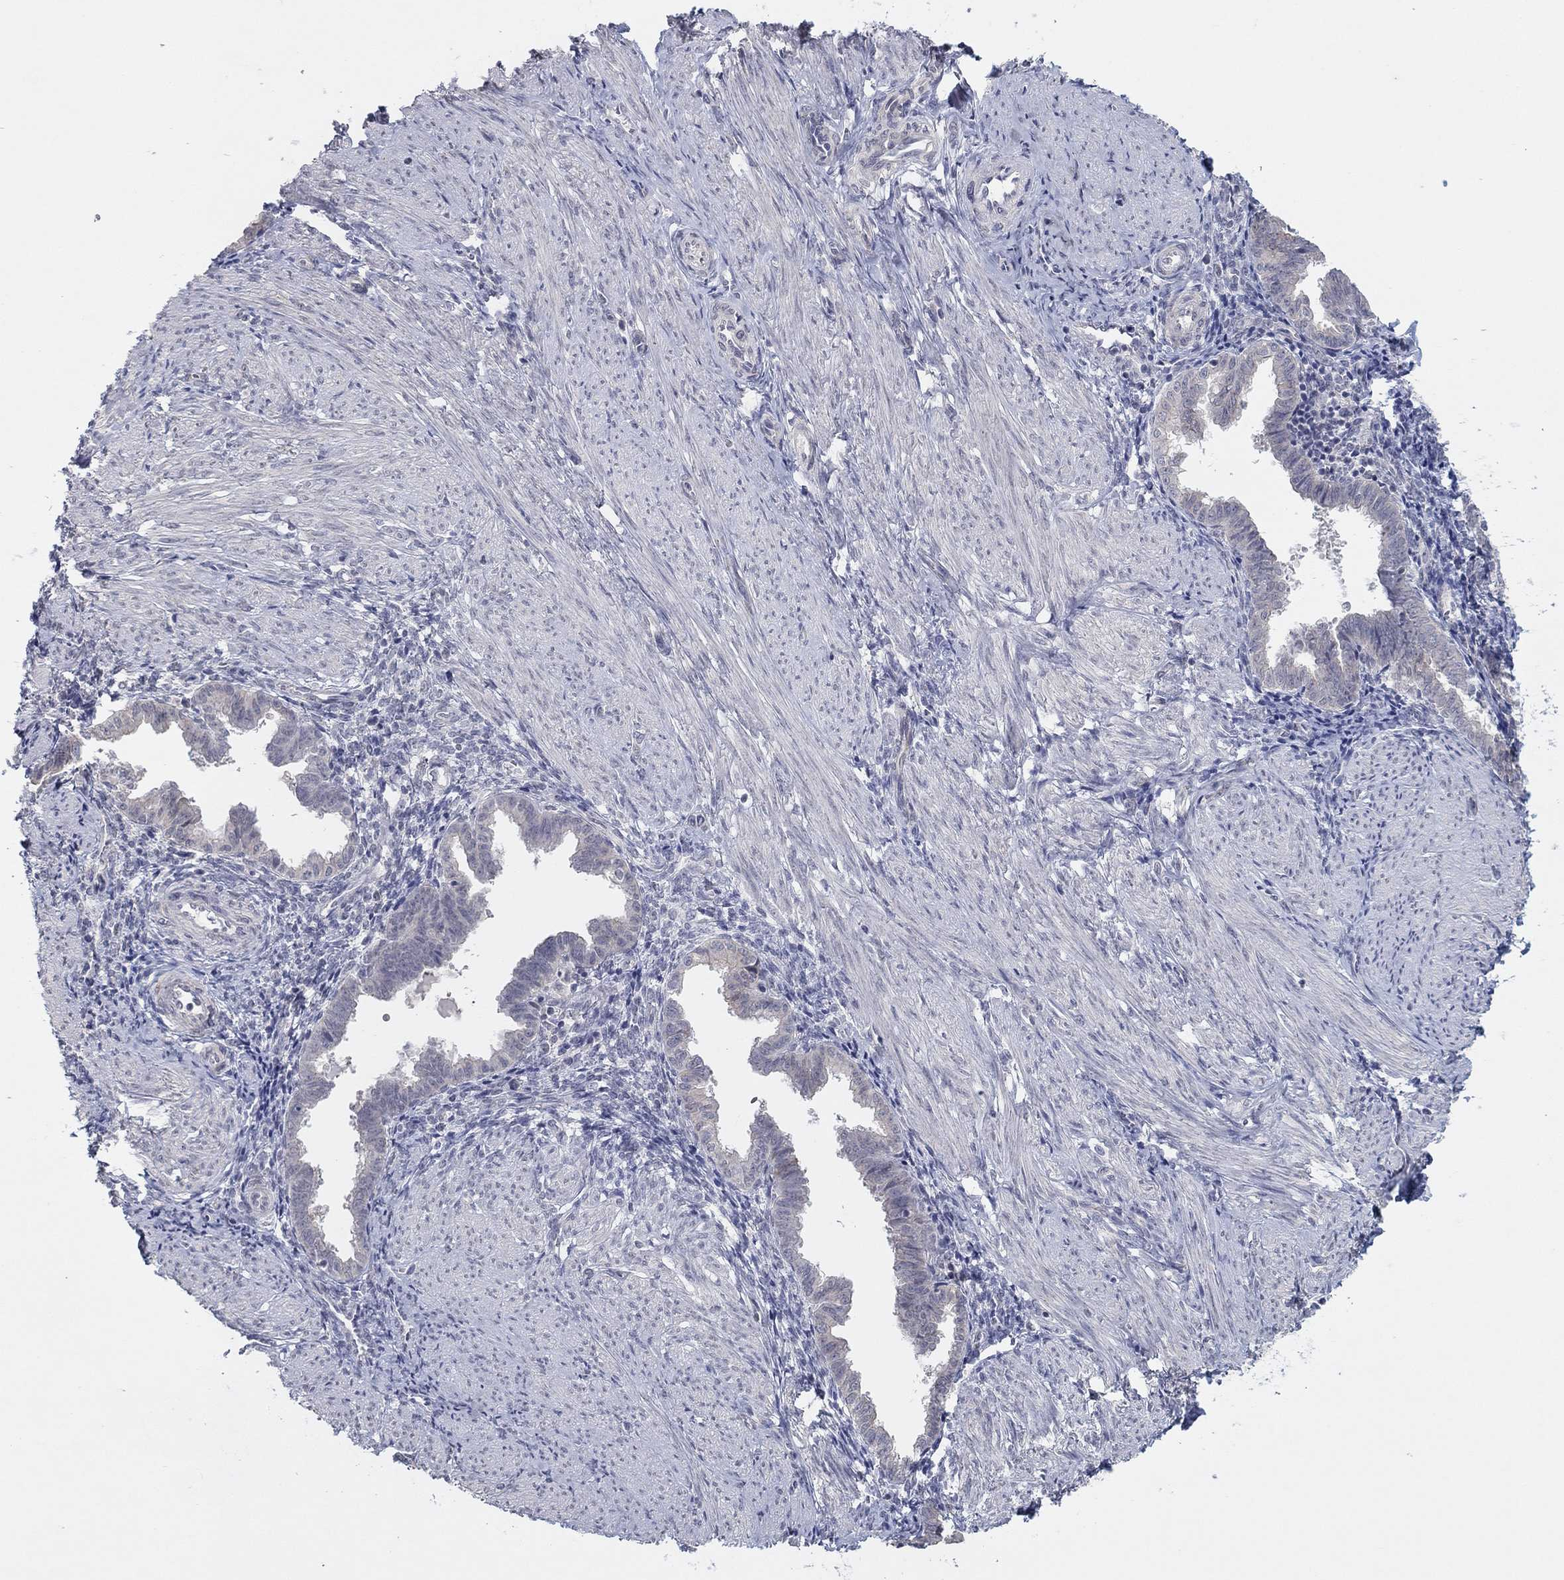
{"staining": {"intensity": "negative", "quantity": "none", "location": "none"}, "tissue": "endometrium", "cell_type": "Cells in endometrial stroma", "image_type": "normal", "snomed": [{"axis": "morphology", "description": "Normal tissue, NOS"}, {"axis": "topography", "description": "Endometrium"}], "caption": "DAB immunohistochemical staining of normal human endometrium reveals no significant expression in cells in endometrial stroma.", "gene": "SLC22A2", "patient": {"sex": "female", "age": 37}}